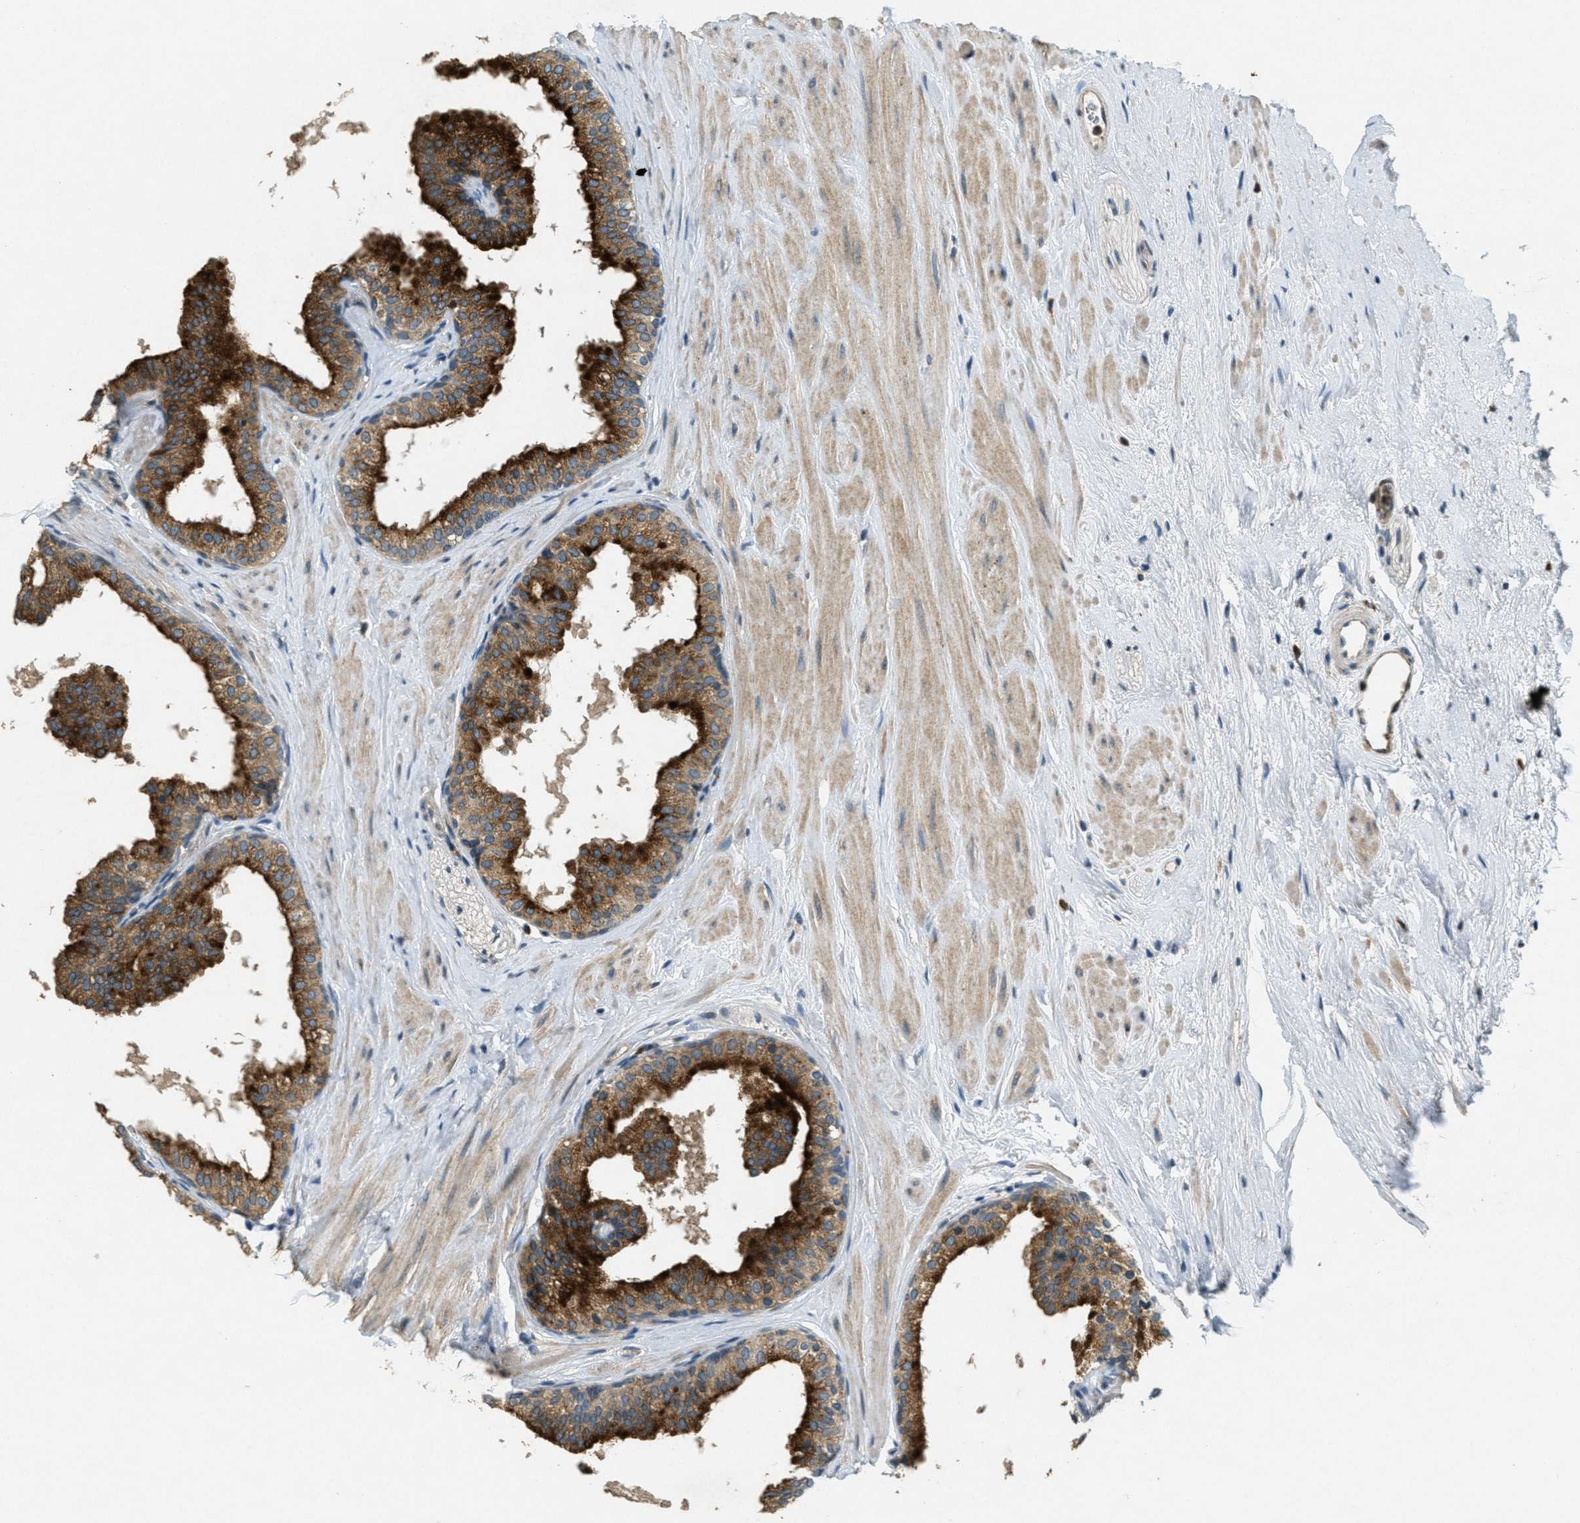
{"staining": {"intensity": "strong", "quantity": ">75%", "location": "cytoplasmic/membranous"}, "tissue": "prostate", "cell_type": "Glandular cells", "image_type": "normal", "snomed": [{"axis": "morphology", "description": "Normal tissue, NOS"}, {"axis": "topography", "description": "Prostate"}], "caption": "Immunohistochemistry histopathology image of benign human prostate stained for a protein (brown), which exhibits high levels of strong cytoplasmic/membranous positivity in about >75% of glandular cells.", "gene": "RAB3D", "patient": {"sex": "male", "age": 60}}